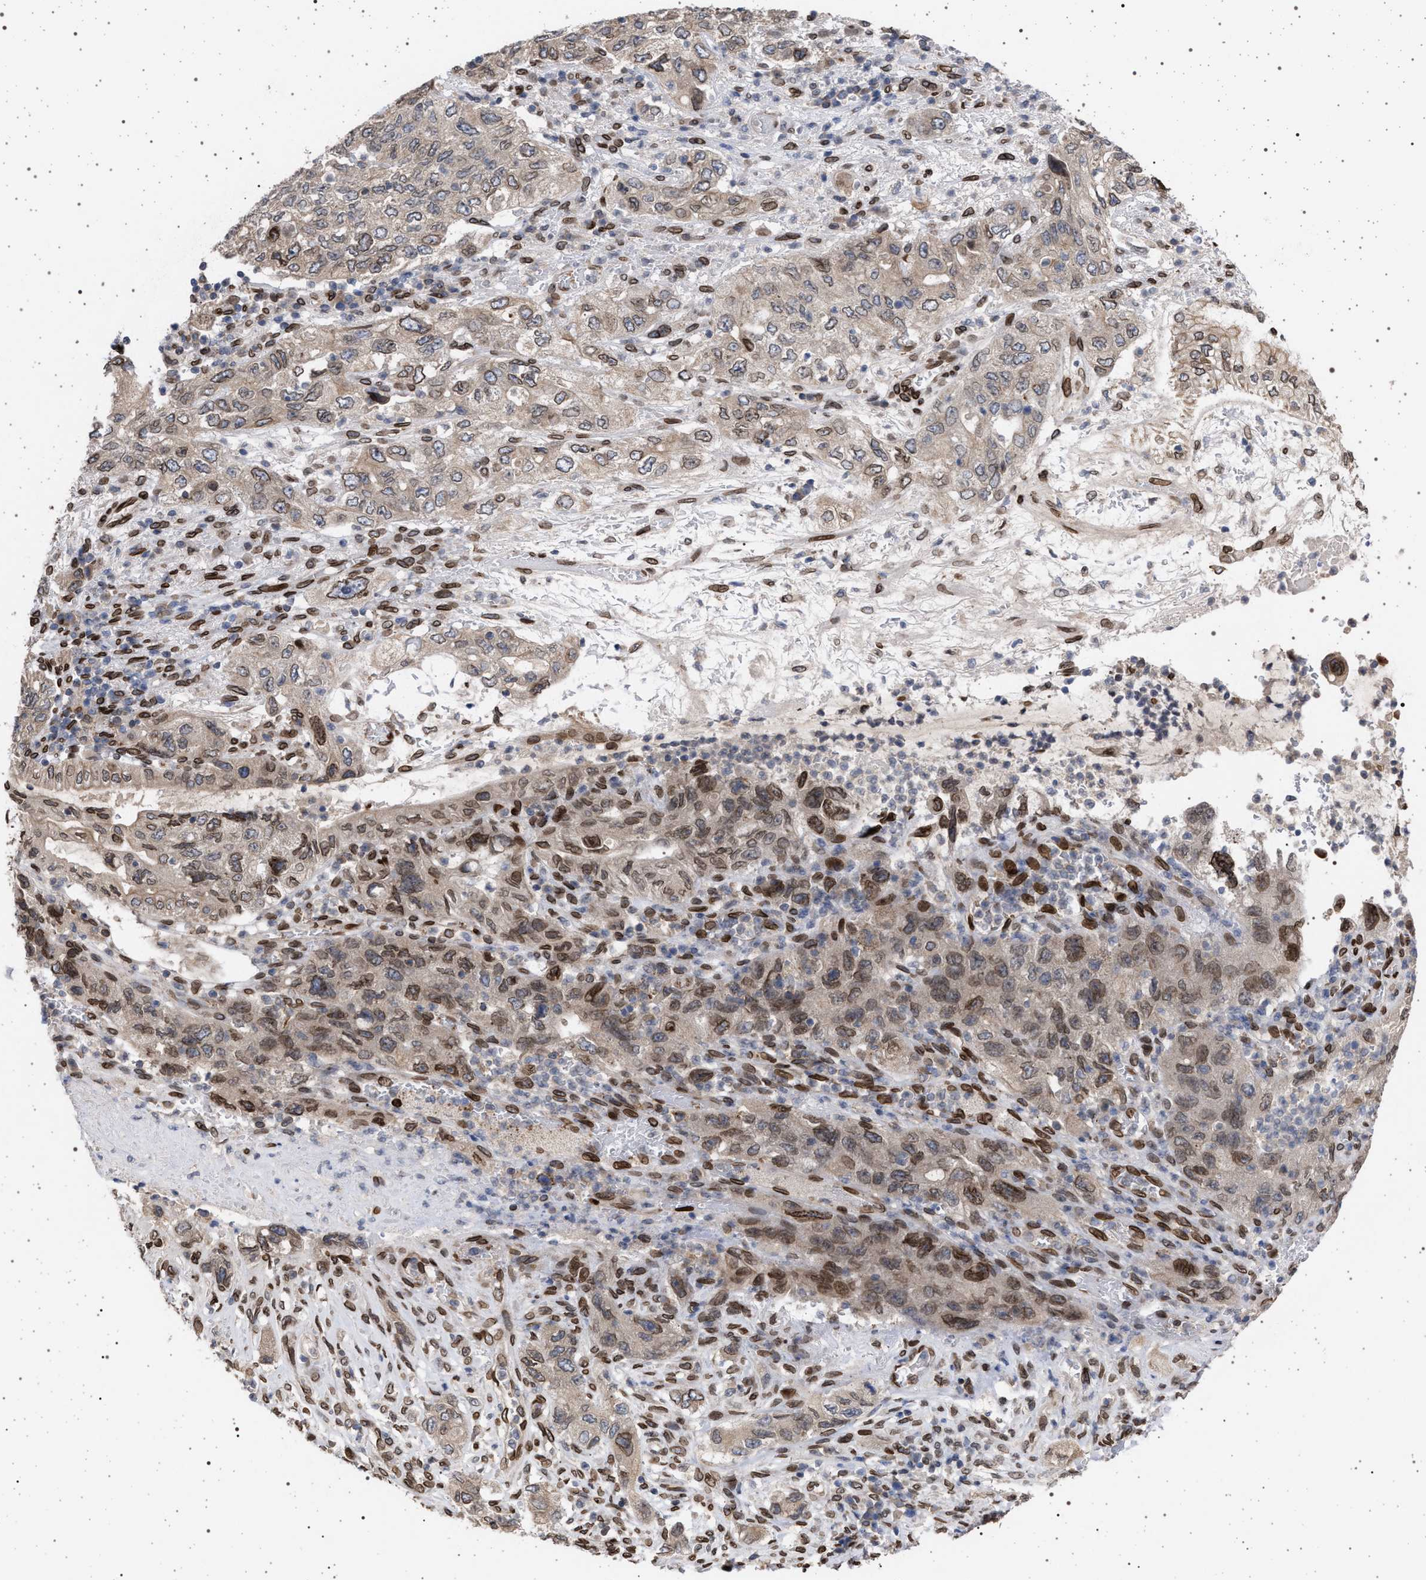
{"staining": {"intensity": "moderate", "quantity": ">75%", "location": "cytoplasmic/membranous,nuclear"}, "tissue": "pancreatic cancer", "cell_type": "Tumor cells", "image_type": "cancer", "snomed": [{"axis": "morphology", "description": "Adenocarcinoma, NOS"}, {"axis": "topography", "description": "Pancreas"}], "caption": "This is a photomicrograph of immunohistochemistry (IHC) staining of adenocarcinoma (pancreatic), which shows moderate staining in the cytoplasmic/membranous and nuclear of tumor cells.", "gene": "ING2", "patient": {"sex": "female", "age": 73}}